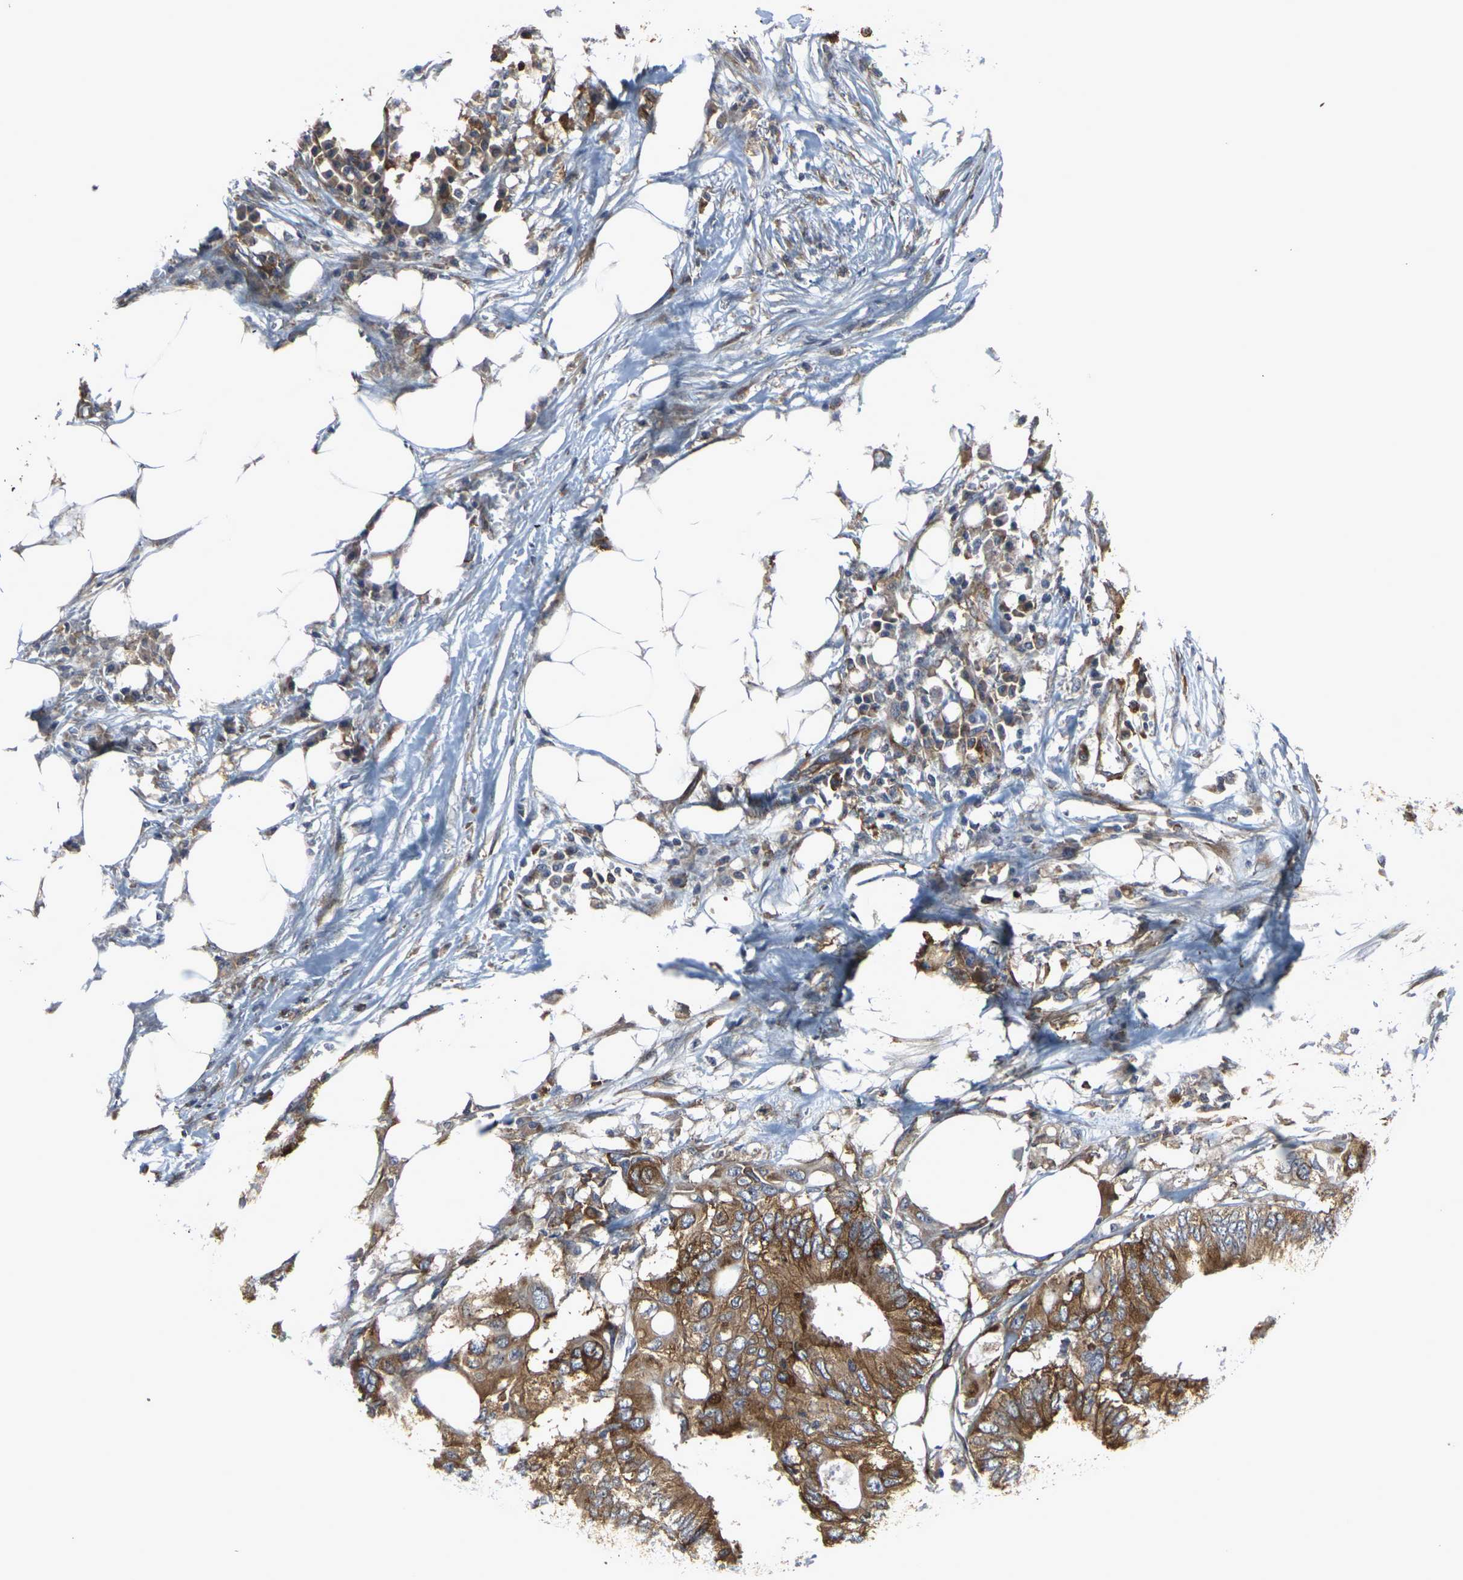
{"staining": {"intensity": "moderate", "quantity": ">75%", "location": "cytoplasmic/membranous"}, "tissue": "colorectal cancer", "cell_type": "Tumor cells", "image_type": "cancer", "snomed": [{"axis": "morphology", "description": "Adenocarcinoma, NOS"}, {"axis": "topography", "description": "Colon"}], "caption": "A histopathology image of human adenocarcinoma (colorectal) stained for a protein shows moderate cytoplasmic/membranous brown staining in tumor cells. The staining is performed using DAB (3,3'-diaminobenzidine) brown chromogen to label protein expression. The nuclei are counter-stained blue using hematoxylin.", "gene": "MARCHF2", "patient": {"sex": "male", "age": 71}}